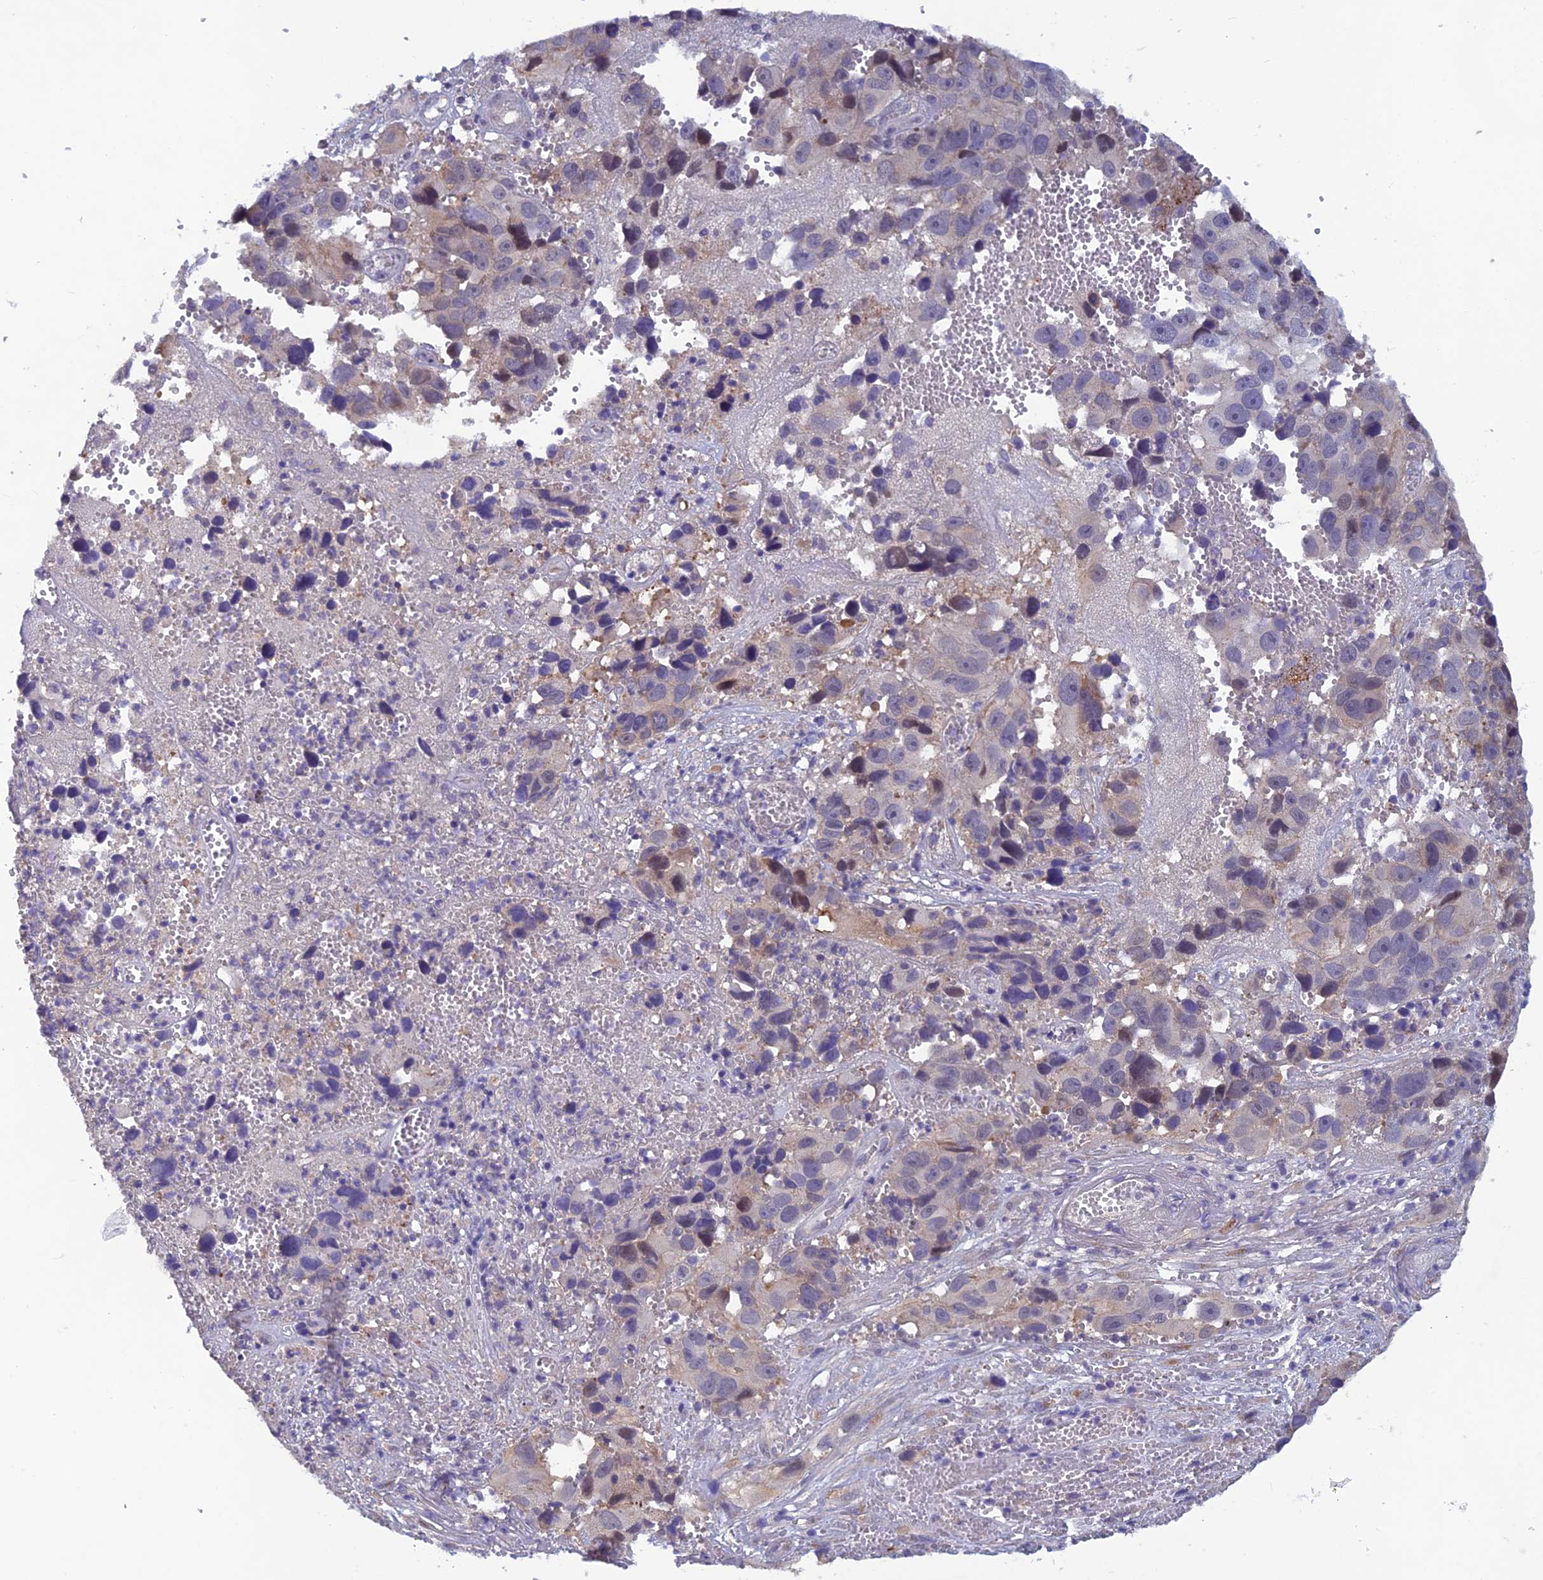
{"staining": {"intensity": "weak", "quantity": "<25%", "location": "nuclear"}, "tissue": "melanoma", "cell_type": "Tumor cells", "image_type": "cancer", "snomed": [{"axis": "morphology", "description": "Malignant melanoma, NOS"}, {"axis": "topography", "description": "Skin"}], "caption": "Immunohistochemistry (IHC) image of neoplastic tissue: malignant melanoma stained with DAB reveals no significant protein expression in tumor cells.", "gene": "HECA", "patient": {"sex": "male", "age": 84}}